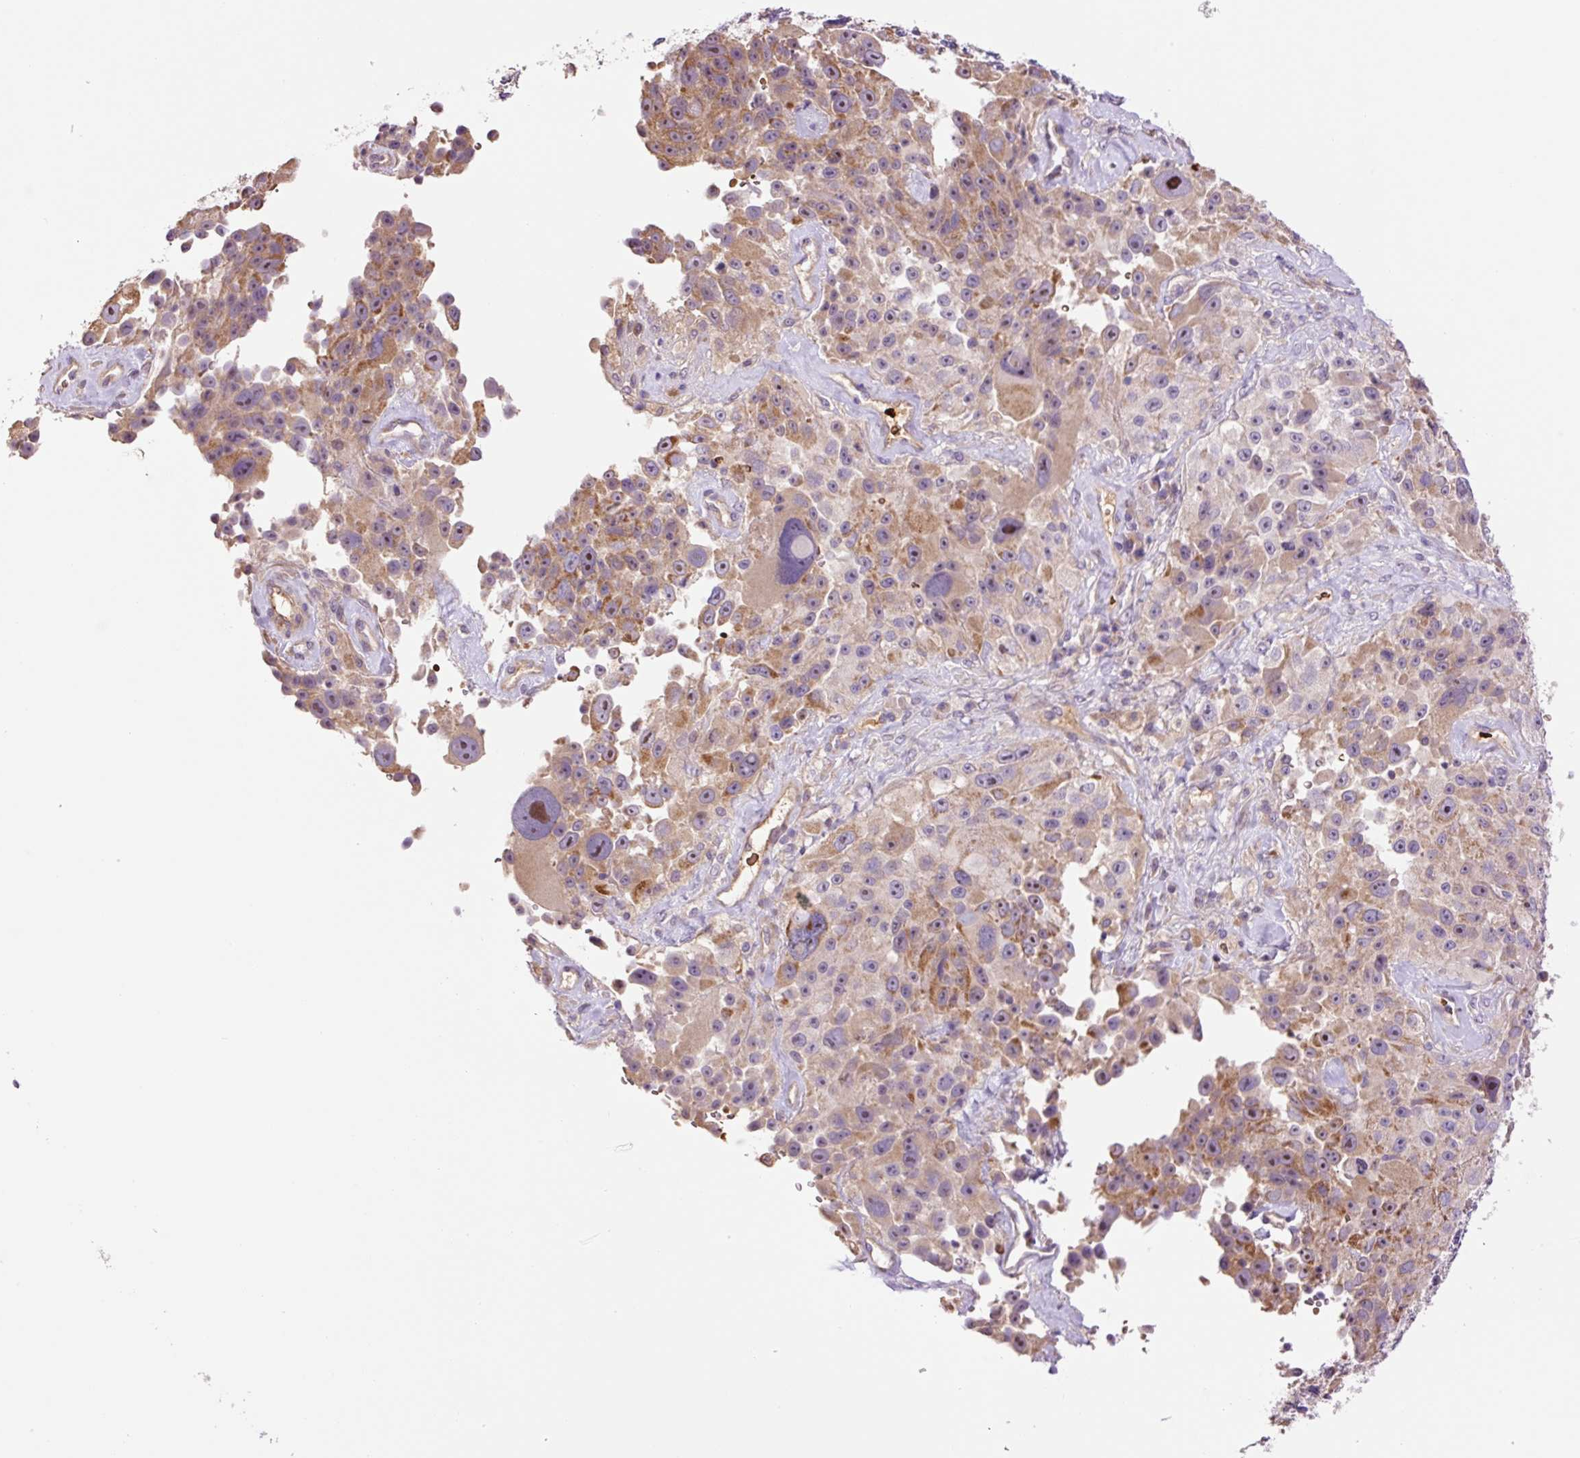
{"staining": {"intensity": "moderate", "quantity": "25%-75%", "location": "cytoplasmic/membranous,nuclear"}, "tissue": "melanoma", "cell_type": "Tumor cells", "image_type": "cancer", "snomed": [{"axis": "morphology", "description": "Malignant melanoma, Metastatic site"}, {"axis": "topography", "description": "Lymph node"}], "caption": "Immunohistochemistry (DAB (3,3'-diaminobenzidine)) staining of melanoma displays moderate cytoplasmic/membranous and nuclear protein expression in approximately 25%-75% of tumor cells.", "gene": "TMEM235", "patient": {"sex": "male", "age": 62}}